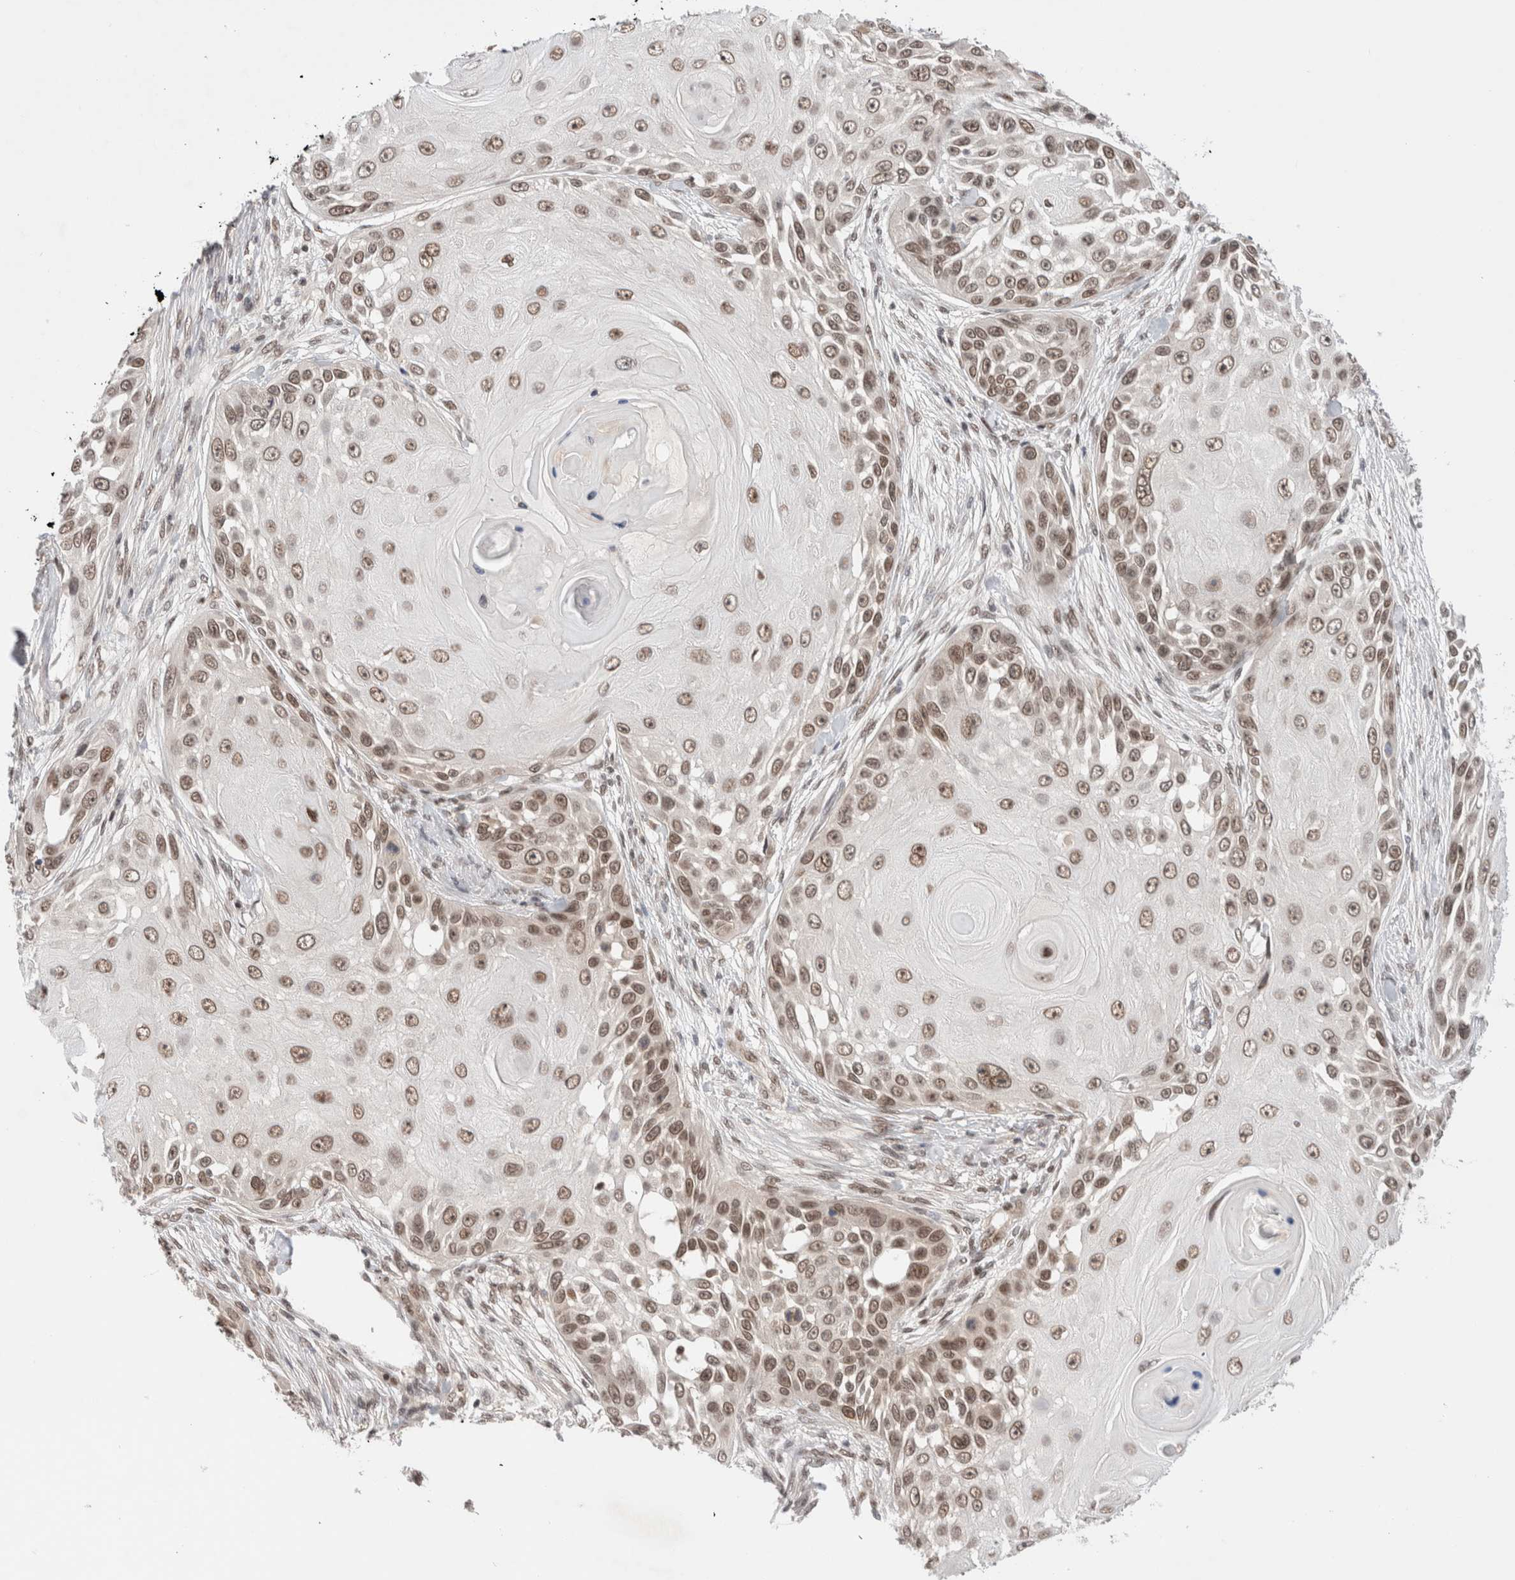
{"staining": {"intensity": "moderate", "quantity": ">75%", "location": "nuclear"}, "tissue": "skin cancer", "cell_type": "Tumor cells", "image_type": "cancer", "snomed": [{"axis": "morphology", "description": "Squamous cell carcinoma, NOS"}, {"axis": "topography", "description": "Skin"}], "caption": "An image showing moderate nuclear expression in about >75% of tumor cells in skin cancer (squamous cell carcinoma), as visualized by brown immunohistochemical staining.", "gene": "GATAD2A", "patient": {"sex": "female", "age": 44}}